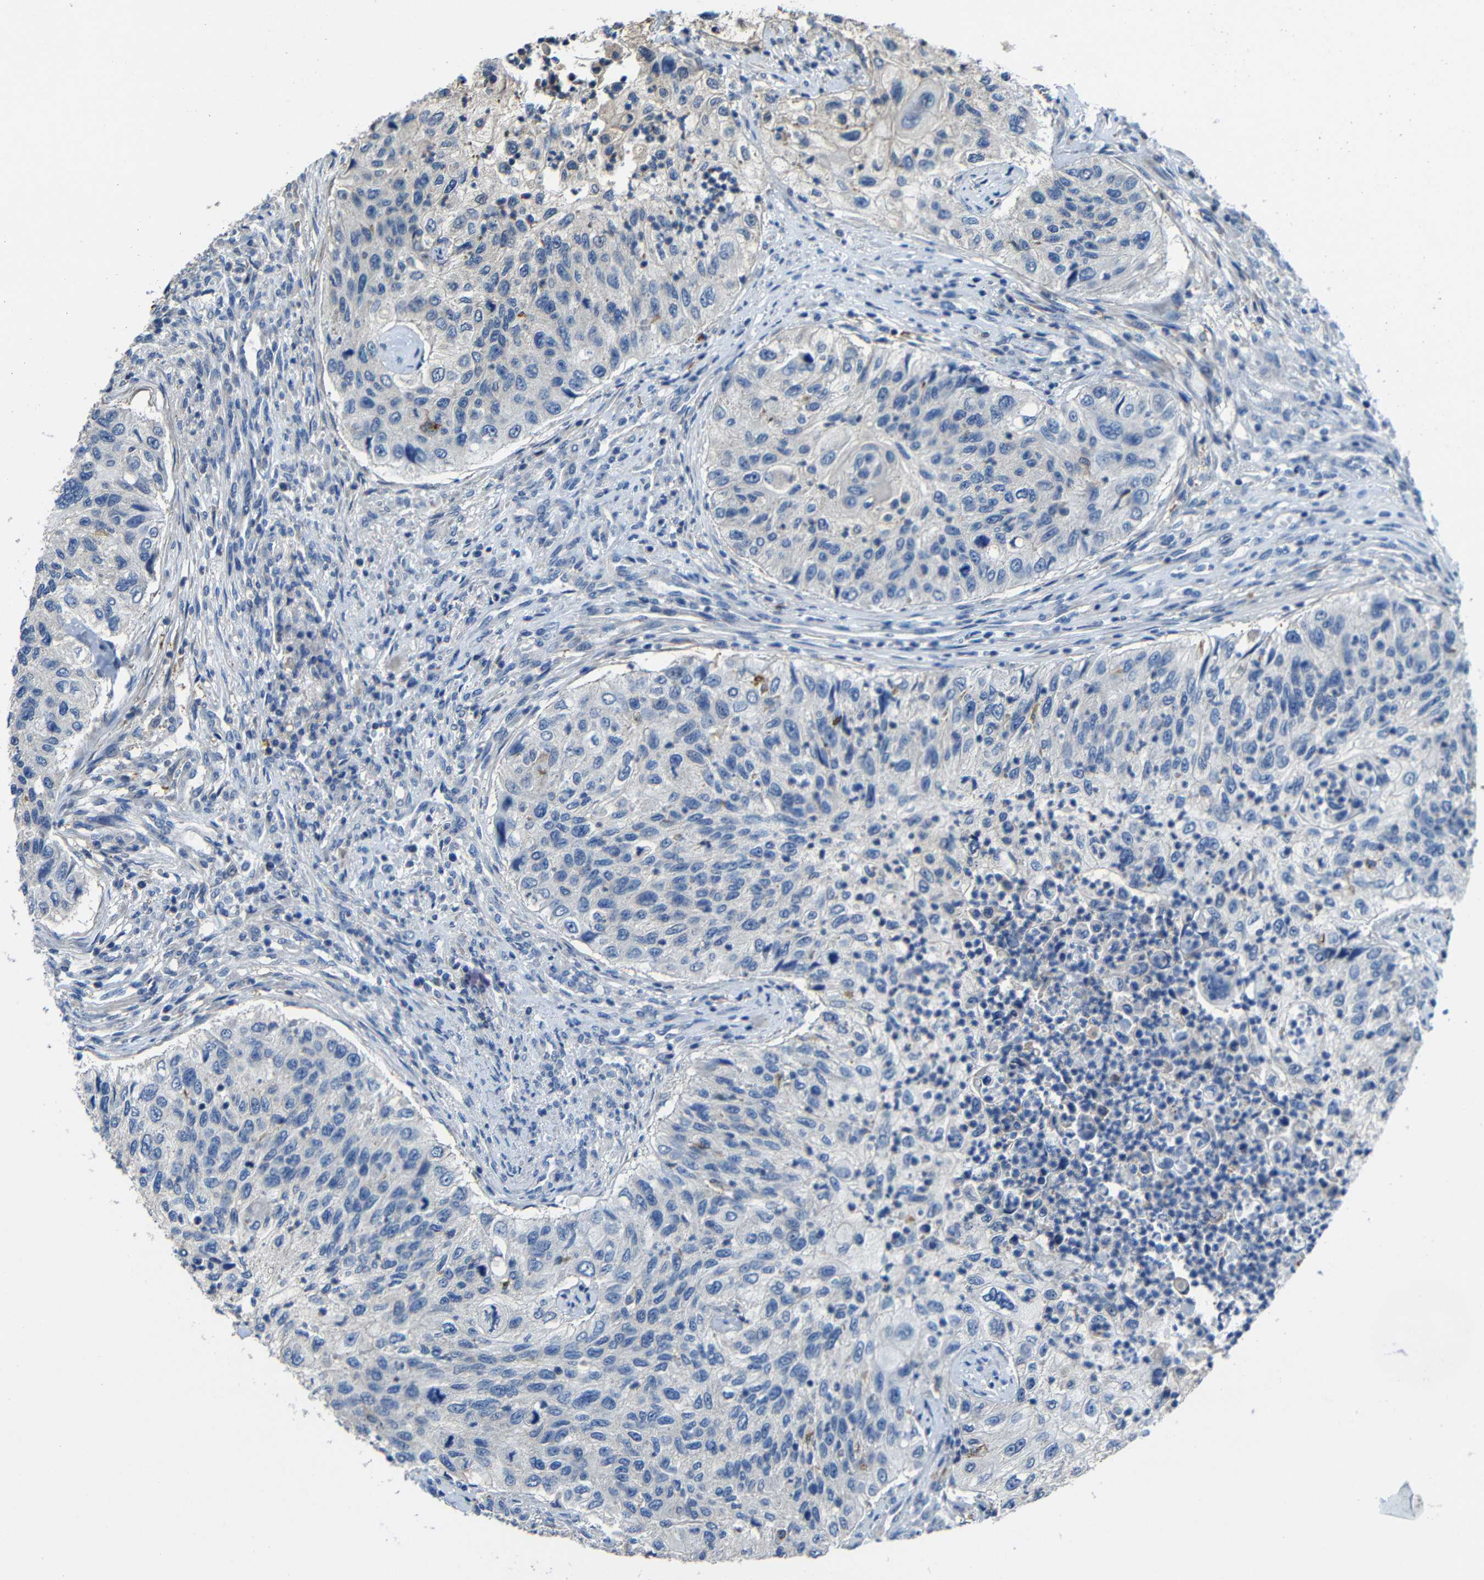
{"staining": {"intensity": "negative", "quantity": "none", "location": "none"}, "tissue": "urothelial cancer", "cell_type": "Tumor cells", "image_type": "cancer", "snomed": [{"axis": "morphology", "description": "Urothelial carcinoma, High grade"}, {"axis": "topography", "description": "Urinary bladder"}], "caption": "This histopathology image is of urothelial carcinoma (high-grade) stained with immunohistochemistry (IHC) to label a protein in brown with the nuclei are counter-stained blue. There is no expression in tumor cells.", "gene": "GDI1", "patient": {"sex": "female", "age": 60}}